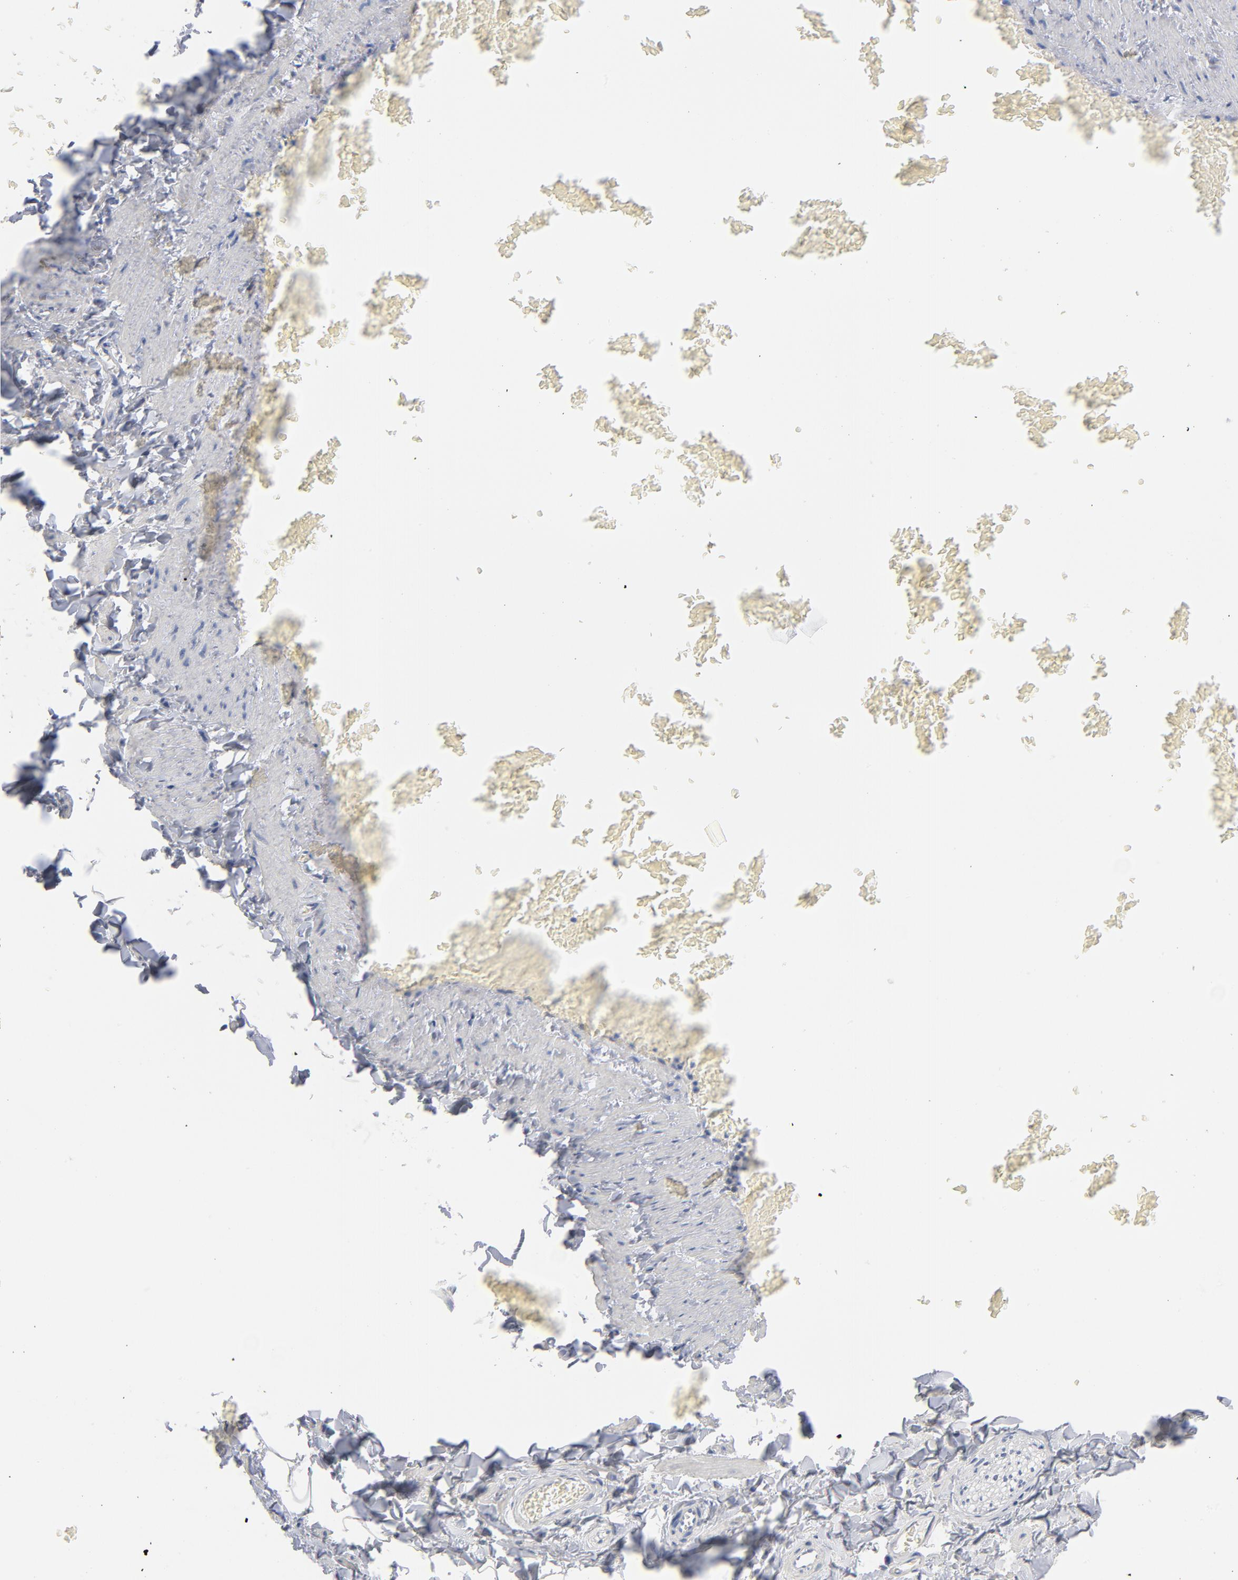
{"staining": {"intensity": "negative", "quantity": "none", "location": "none"}, "tissue": "adipose tissue", "cell_type": "Adipocytes", "image_type": "normal", "snomed": [{"axis": "morphology", "description": "Normal tissue, NOS"}, {"axis": "topography", "description": "Vascular tissue"}], "caption": "Immunohistochemistry of unremarkable adipose tissue shows no positivity in adipocytes.", "gene": "CD86", "patient": {"sex": "male", "age": 41}}